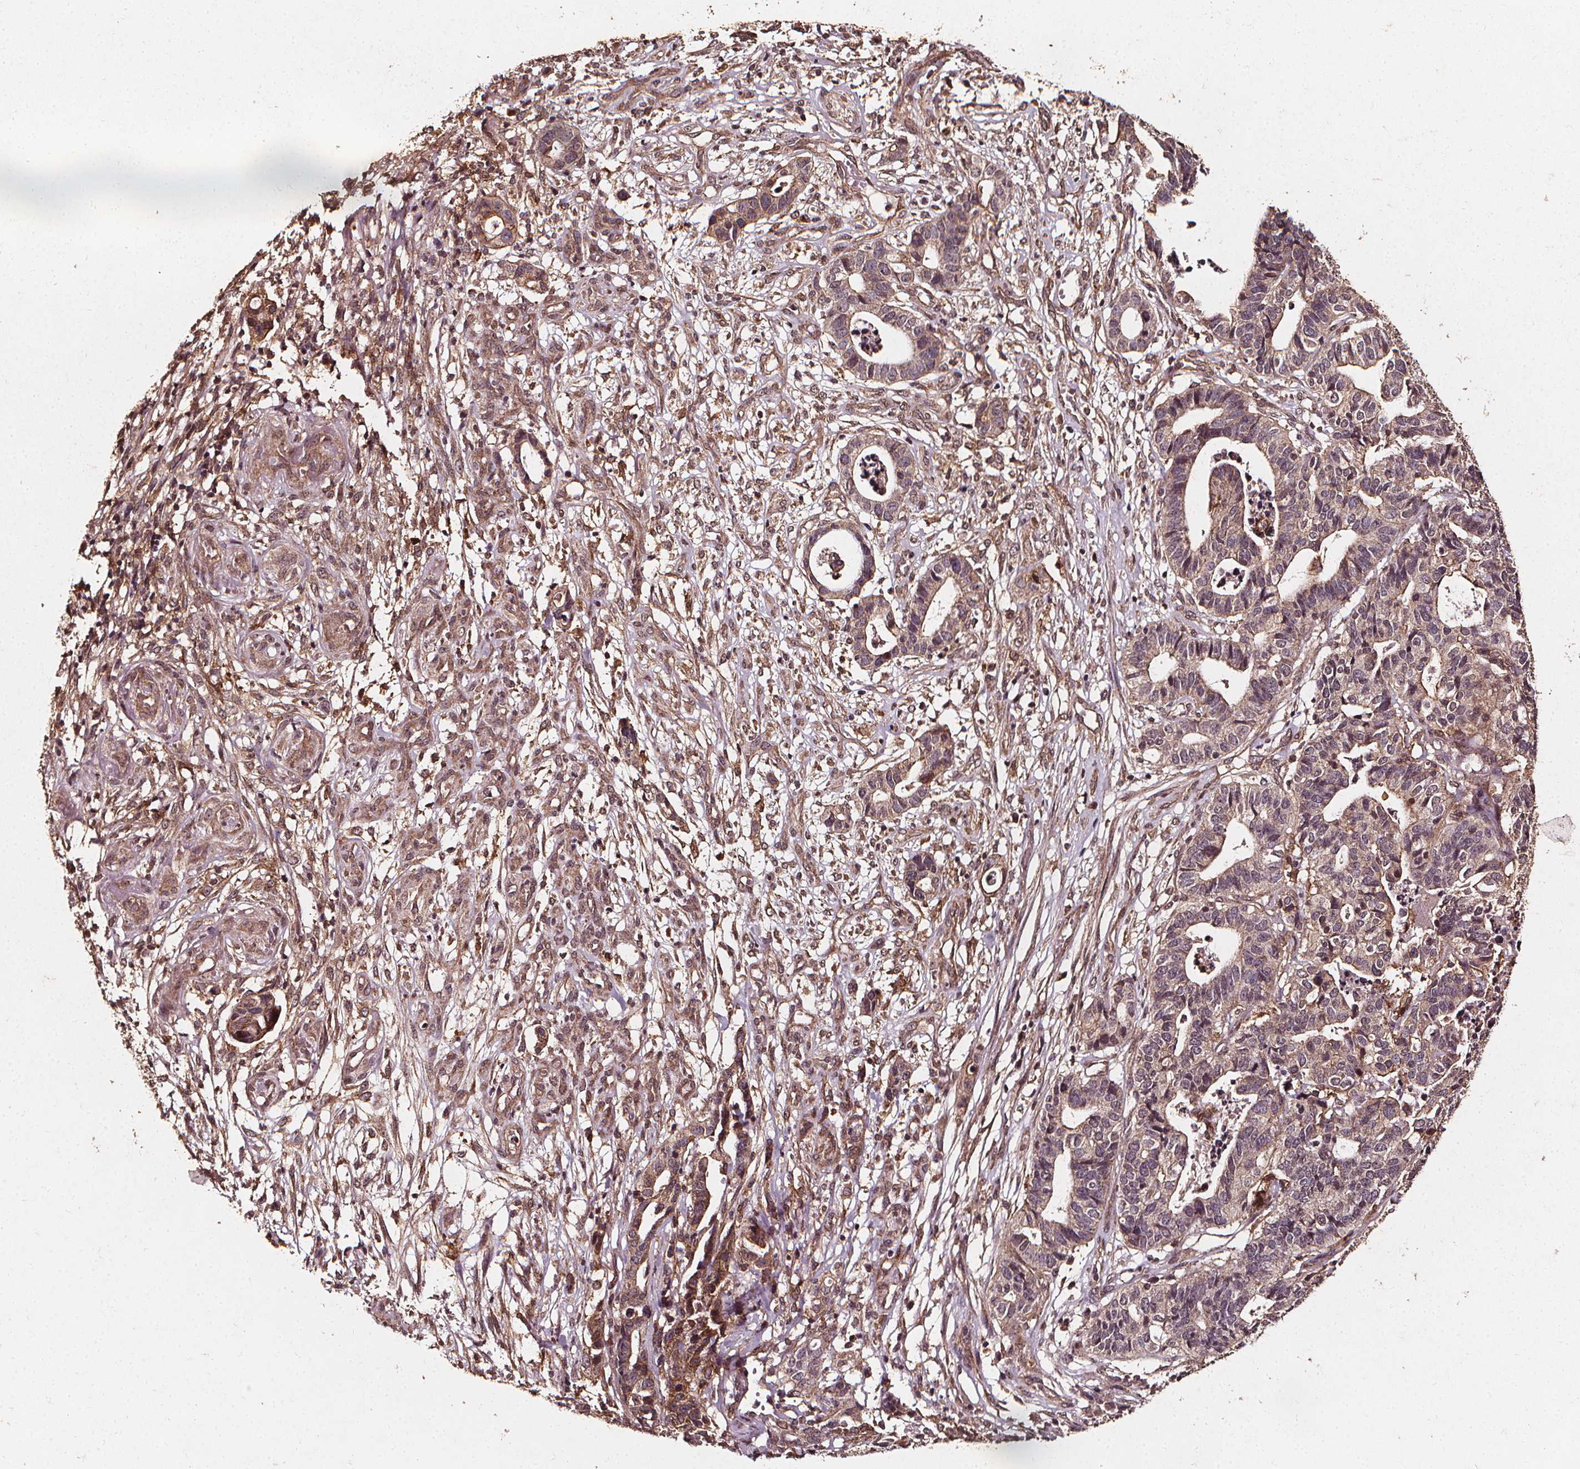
{"staining": {"intensity": "weak", "quantity": "<25%", "location": "cytoplasmic/membranous"}, "tissue": "stomach cancer", "cell_type": "Tumor cells", "image_type": "cancer", "snomed": [{"axis": "morphology", "description": "Adenocarcinoma, NOS"}, {"axis": "topography", "description": "Stomach, upper"}], "caption": "Image shows no protein staining in tumor cells of stomach adenocarcinoma tissue.", "gene": "ABCA1", "patient": {"sex": "female", "age": 67}}